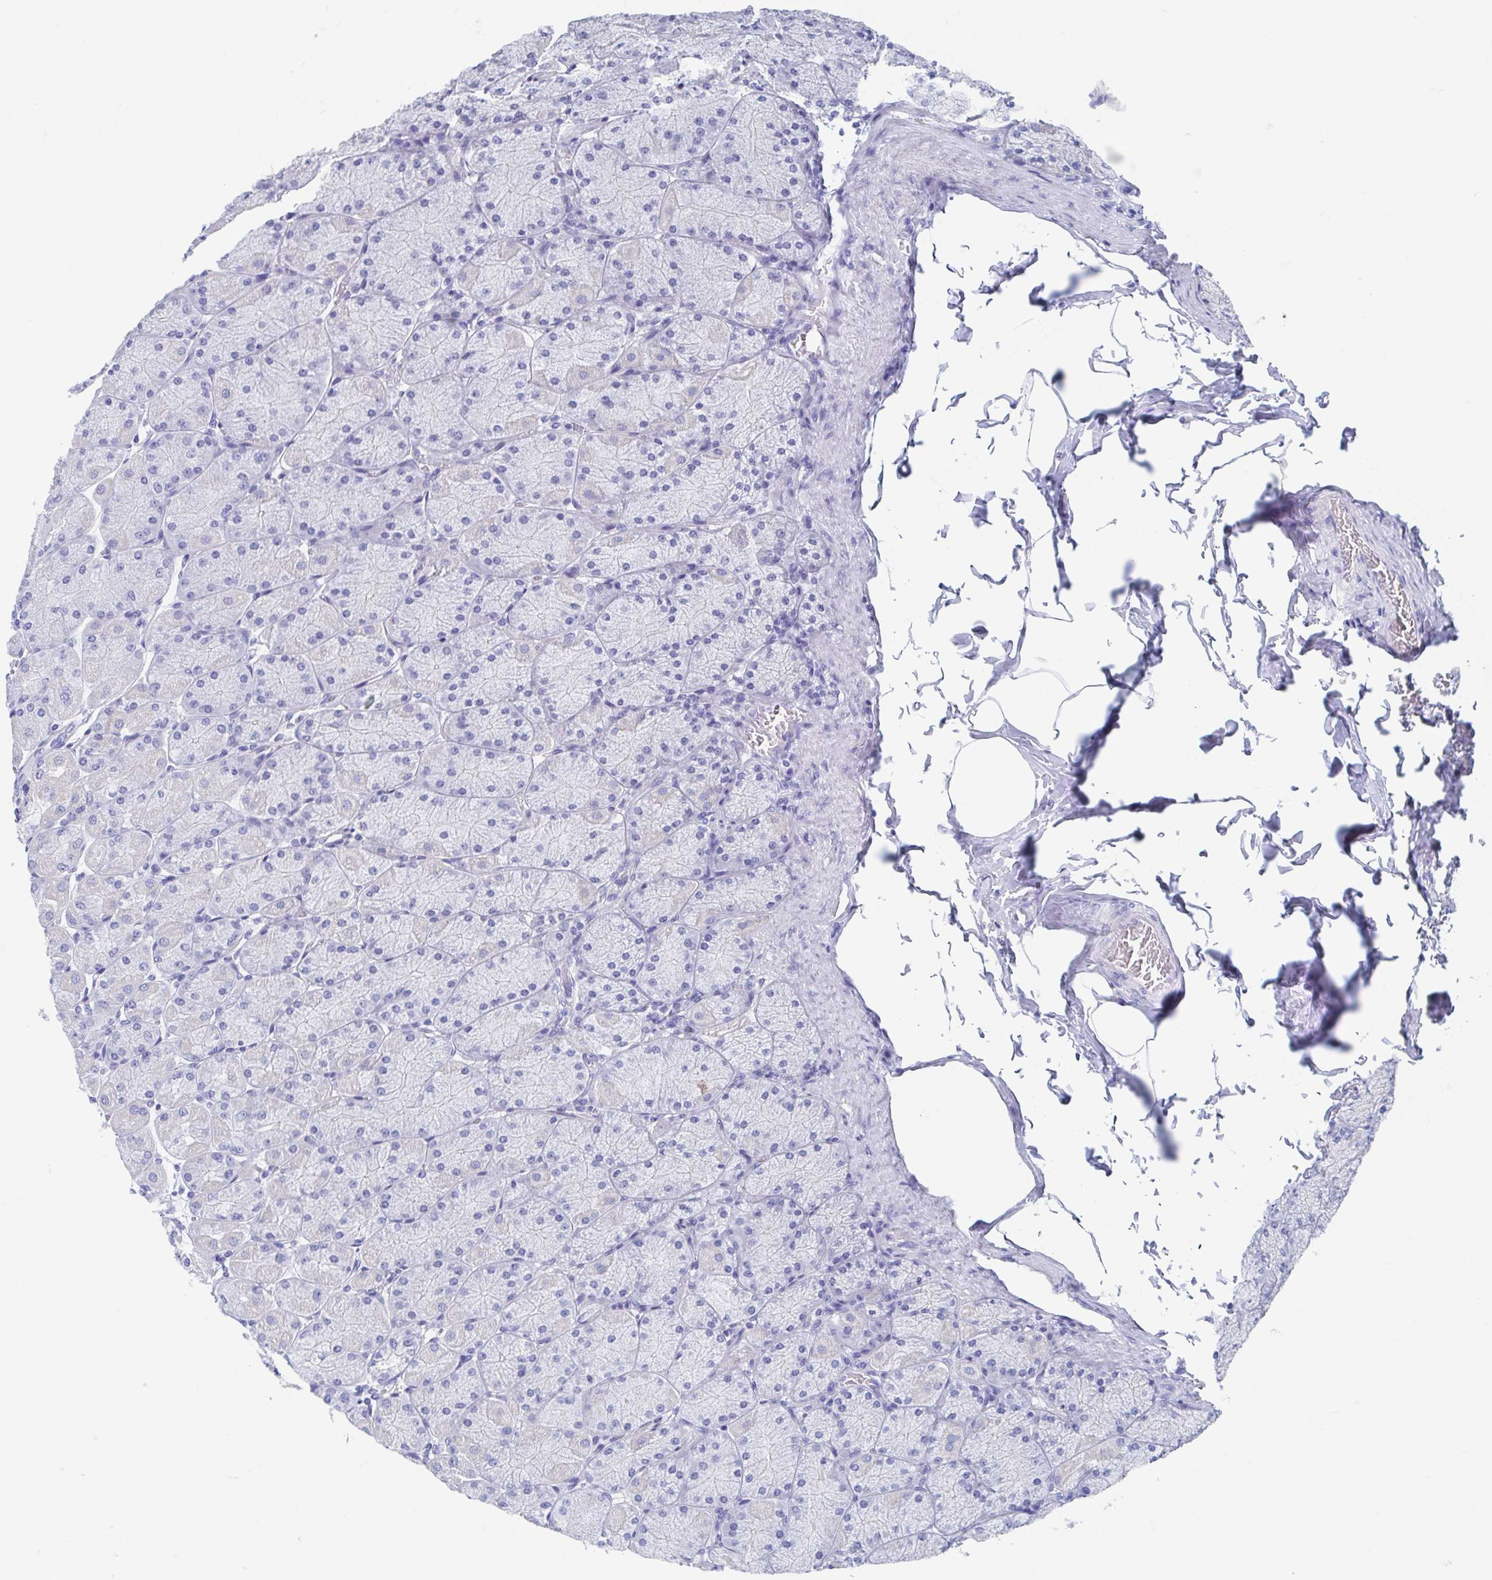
{"staining": {"intensity": "negative", "quantity": "none", "location": "none"}, "tissue": "stomach", "cell_type": "Glandular cells", "image_type": "normal", "snomed": [{"axis": "morphology", "description": "Normal tissue, NOS"}, {"axis": "topography", "description": "Stomach, upper"}], "caption": "The micrograph shows no staining of glandular cells in unremarkable stomach.", "gene": "SHCBP1L", "patient": {"sex": "female", "age": 56}}